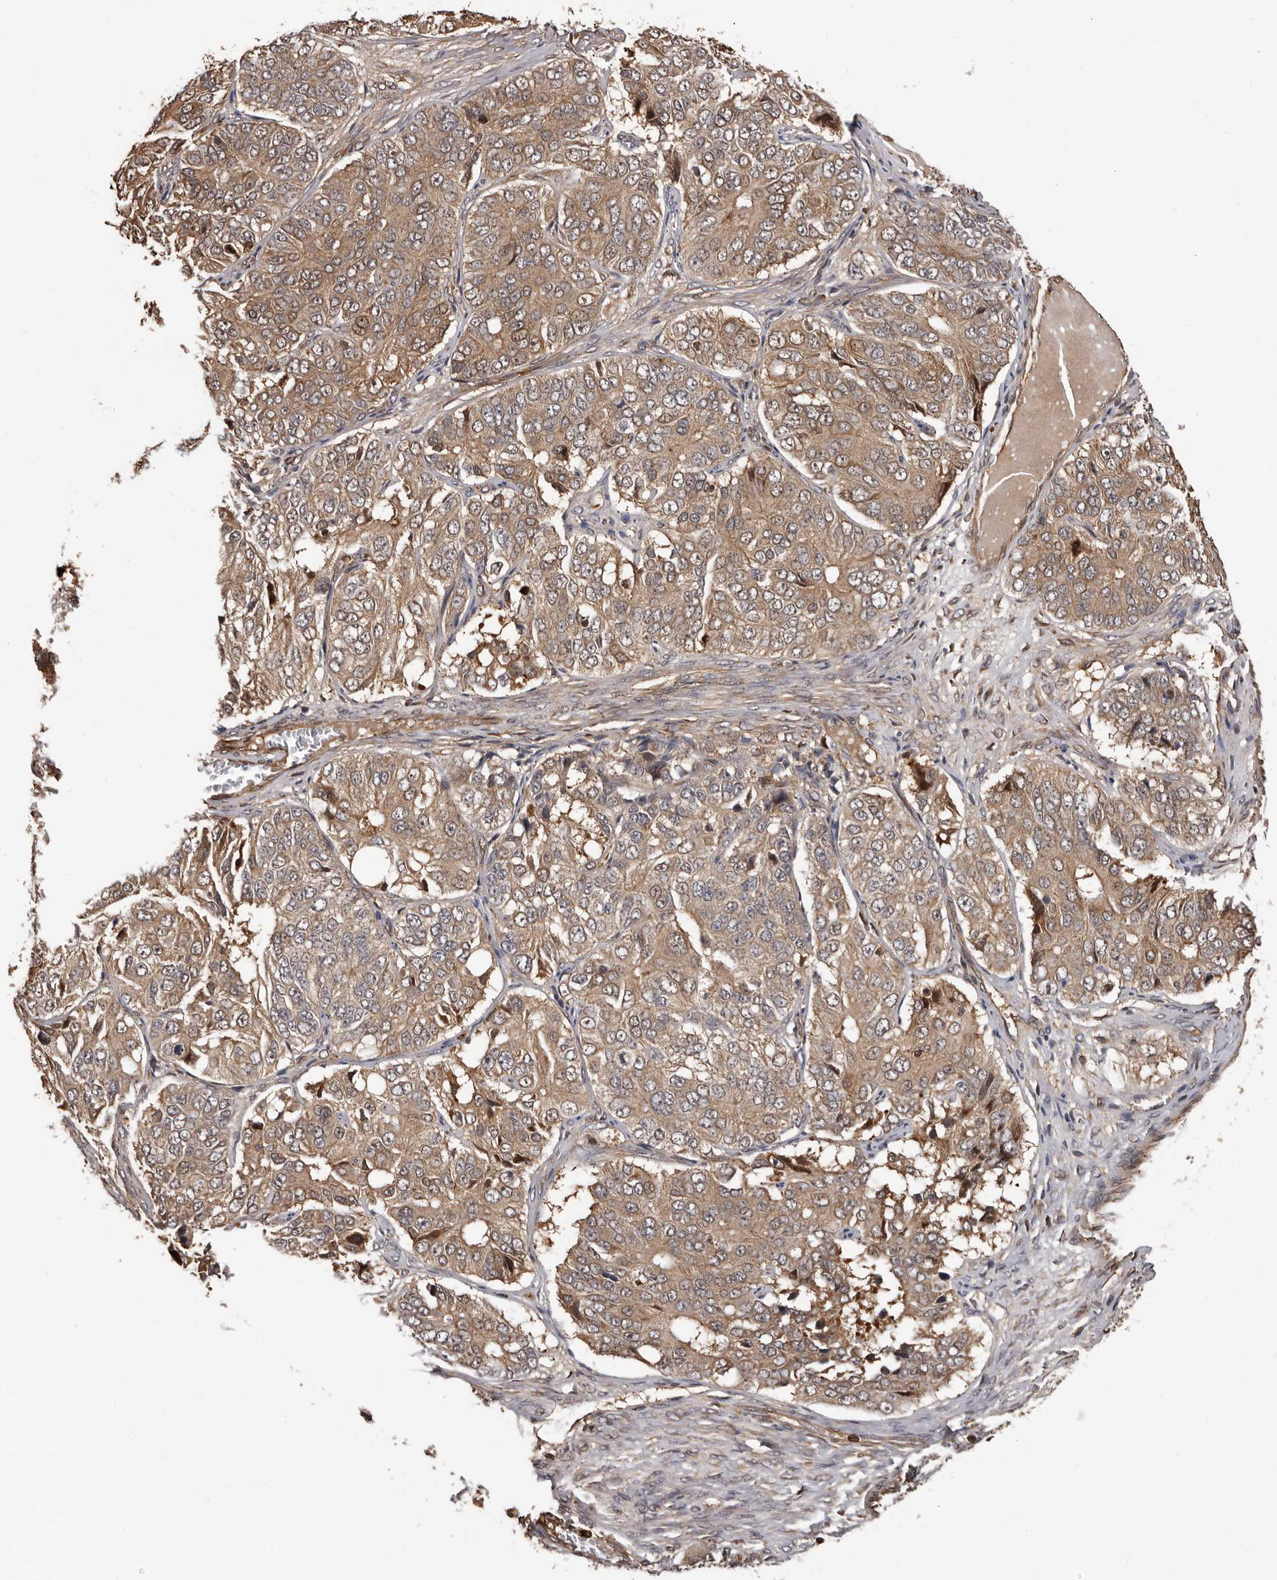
{"staining": {"intensity": "moderate", "quantity": ">75%", "location": "cytoplasmic/membranous"}, "tissue": "ovarian cancer", "cell_type": "Tumor cells", "image_type": "cancer", "snomed": [{"axis": "morphology", "description": "Carcinoma, endometroid"}, {"axis": "topography", "description": "Ovary"}], "caption": "Moderate cytoplasmic/membranous staining for a protein is identified in approximately >75% of tumor cells of ovarian endometroid carcinoma using IHC.", "gene": "ADAMTS2", "patient": {"sex": "female", "age": 51}}